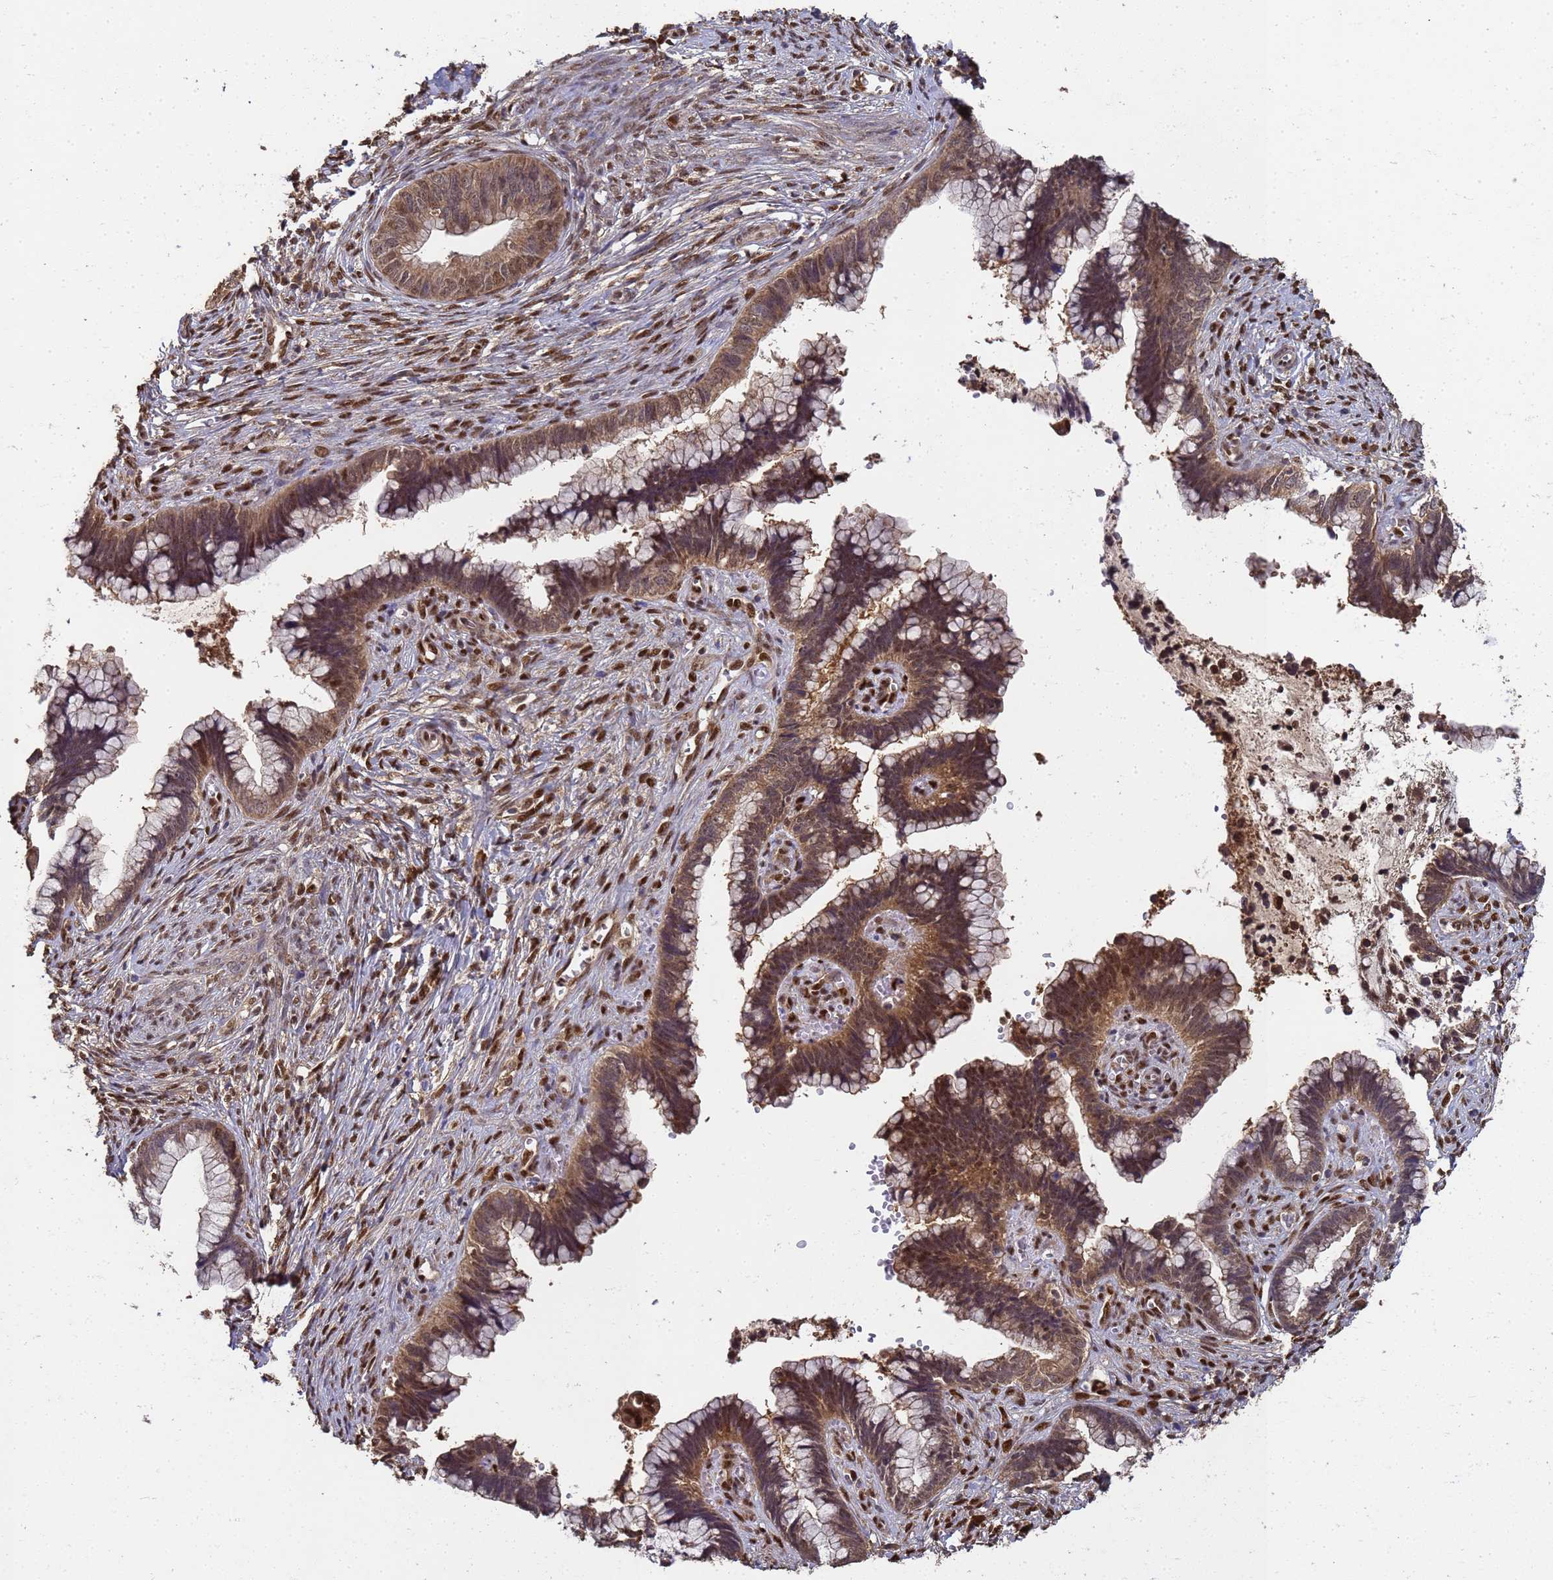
{"staining": {"intensity": "moderate", "quantity": ">75%", "location": "cytoplasmic/membranous,nuclear"}, "tissue": "cervical cancer", "cell_type": "Tumor cells", "image_type": "cancer", "snomed": [{"axis": "morphology", "description": "Adenocarcinoma, NOS"}, {"axis": "topography", "description": "Cervix"}], "caption": "Protein staining exhibits moderate cytoplasmic/membranous and nuclear positivity in approximately >75% of tumor cells in cervical cancer (adenocarcinoma).", "gene": "SECISBP2", "patient": {"sex": "female", "age": 44}}